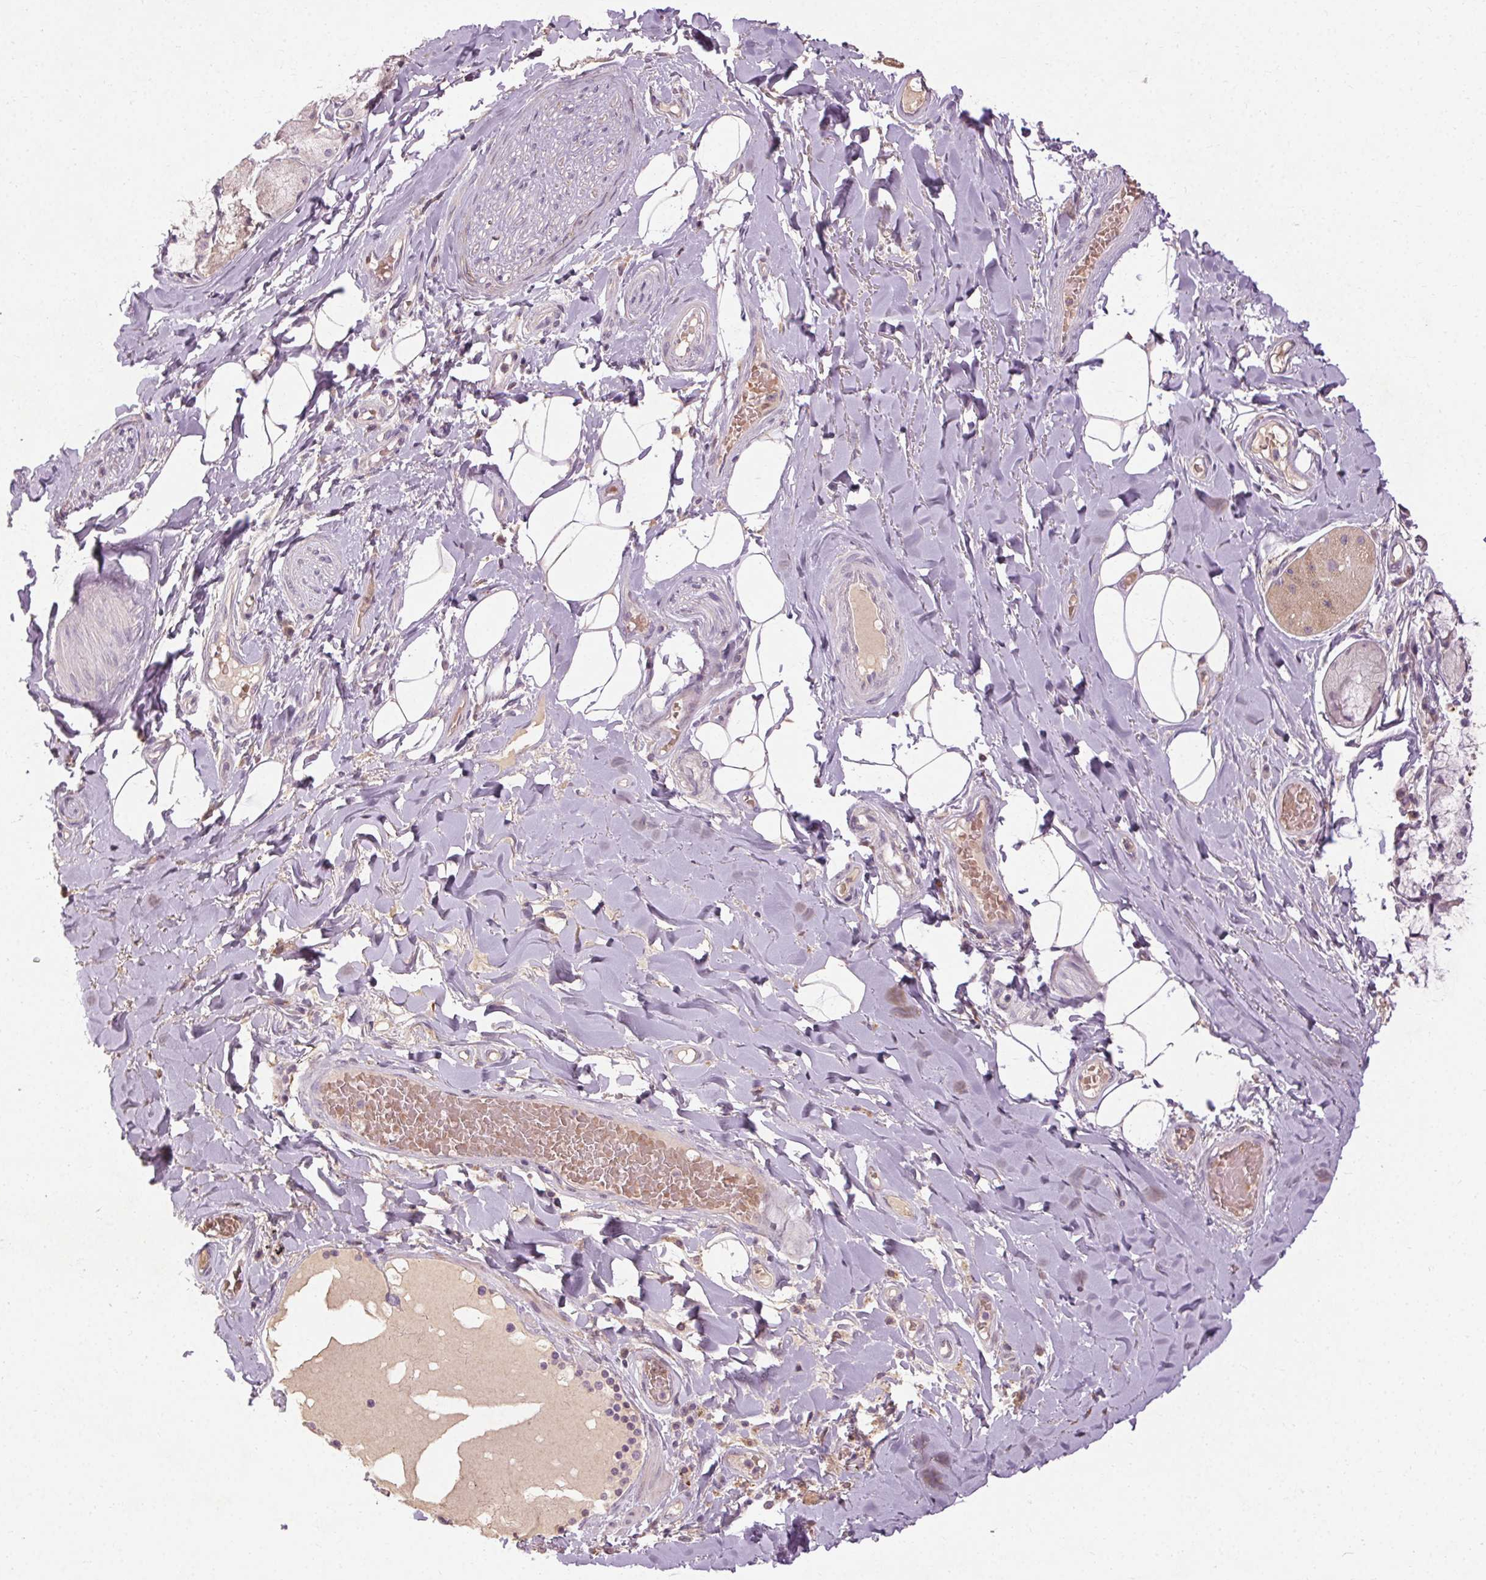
{"staining": {"intensity": "negative", "quantity": "none", "location": "none"}, "tissue": "adipose tissue", "cell_type": "Adipocytes", "image_type": "normal", "snomed": [{"axis": "morphology", "description": "Normal tissue, NOS"}, {"axis": "topography", "description": "Cartilage tissue"}, {"axis": "topography", "description": "Bronchus"}], "caption": "Immunohistochemical staining of benign human adipose tissue exhibits no significant expression in adipocytes.", "gene": "REP15", "patient": {"sex": "male", "age": 64}}